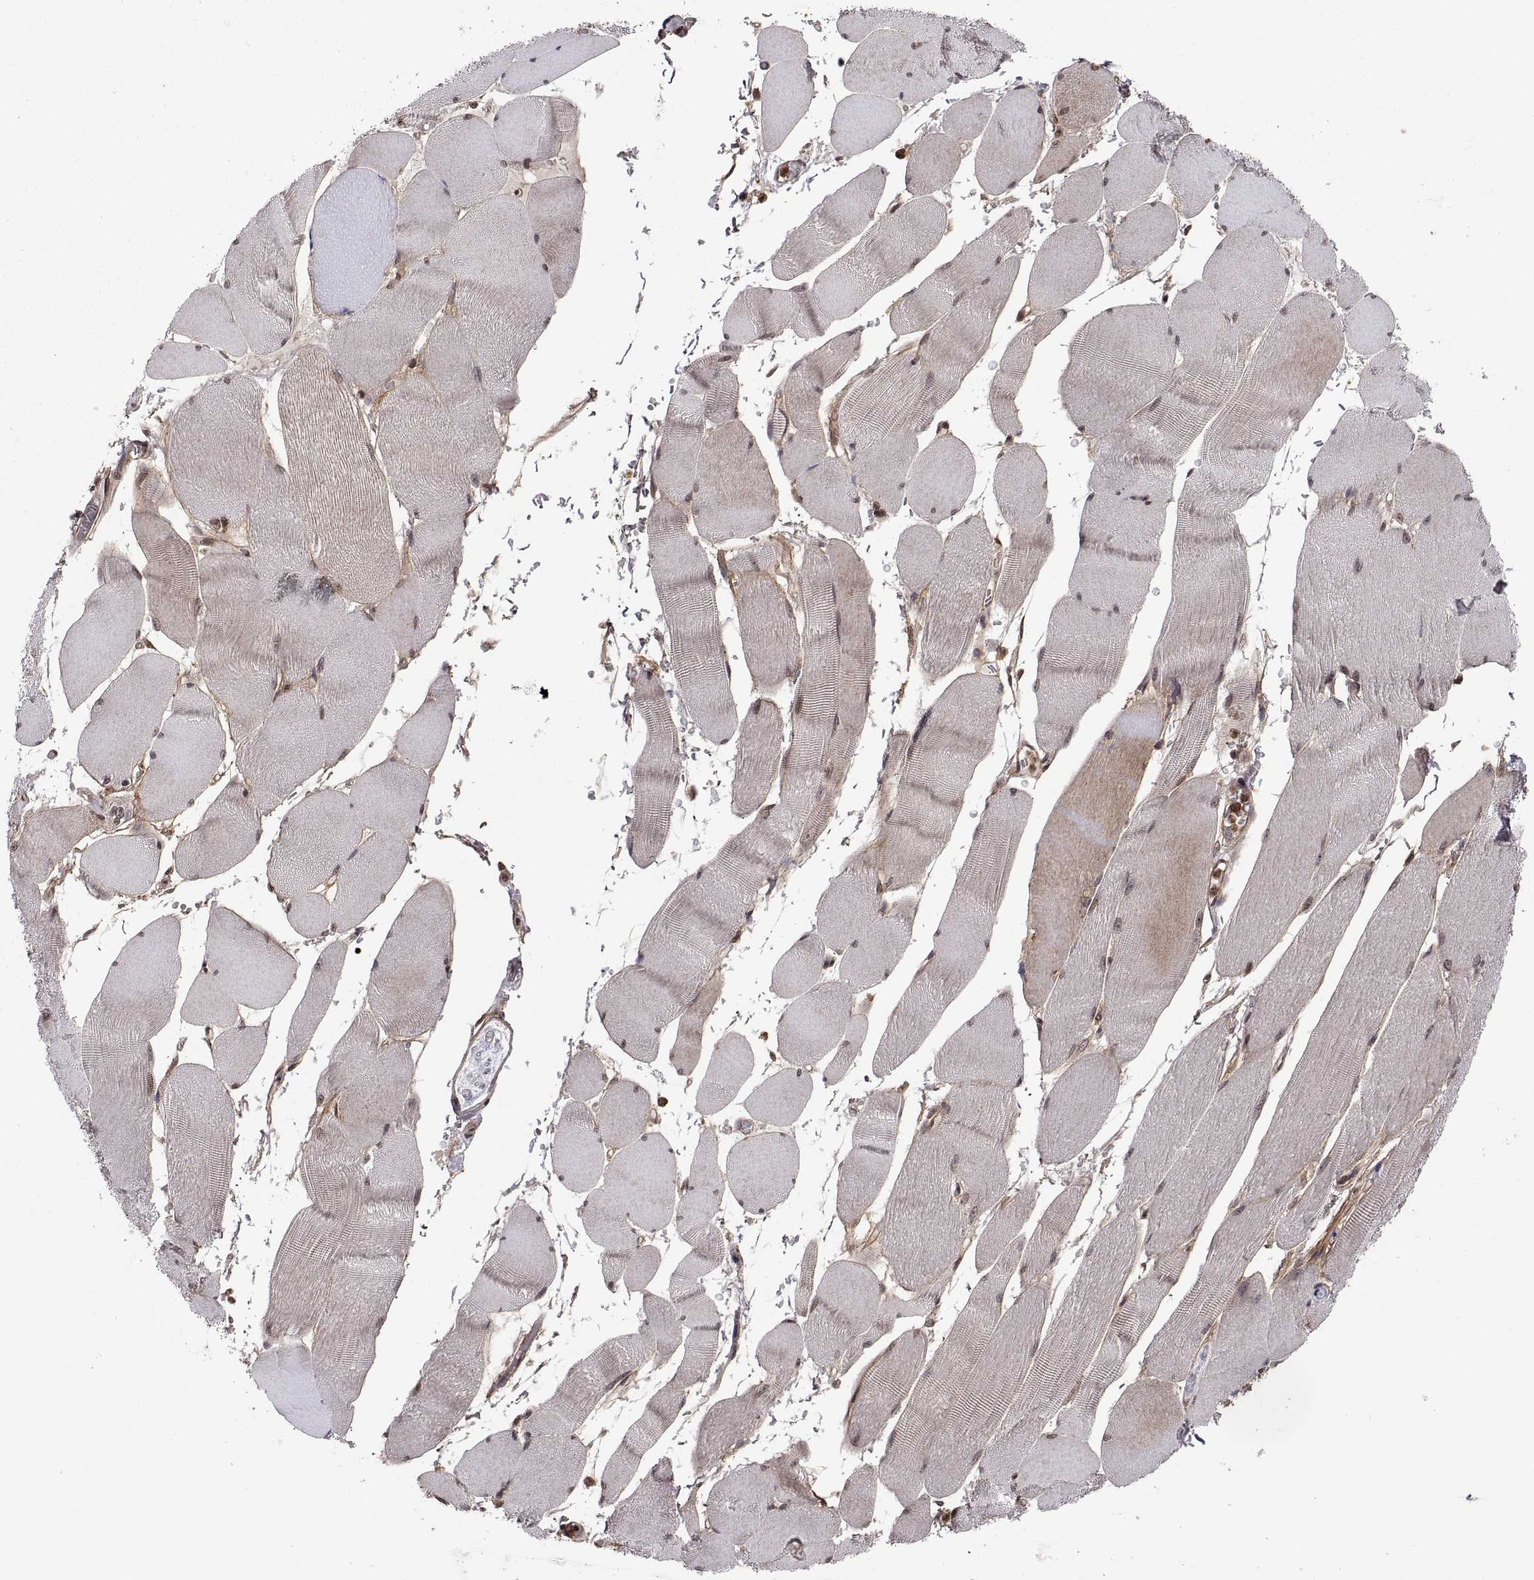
{"staining": {"intensity": "weak", "quantity": "<25%", "location": "cytoplasmic/membranous,nuclear"}, "tissue": "skeletal muscle", "cell_type": "Myocytes", "image_type": "normal", "snomed": [{"axis": "morphology", "description": "Normal tissue, NOS"}, {"axis": "topography", "description": "Skeletal muscle"}], "caption": "The histopathology image displays no staining of myocytes in benign skeletal muscle.", "gene": "ZNRF2", "patient": {"sex": "male", "age": 56}}